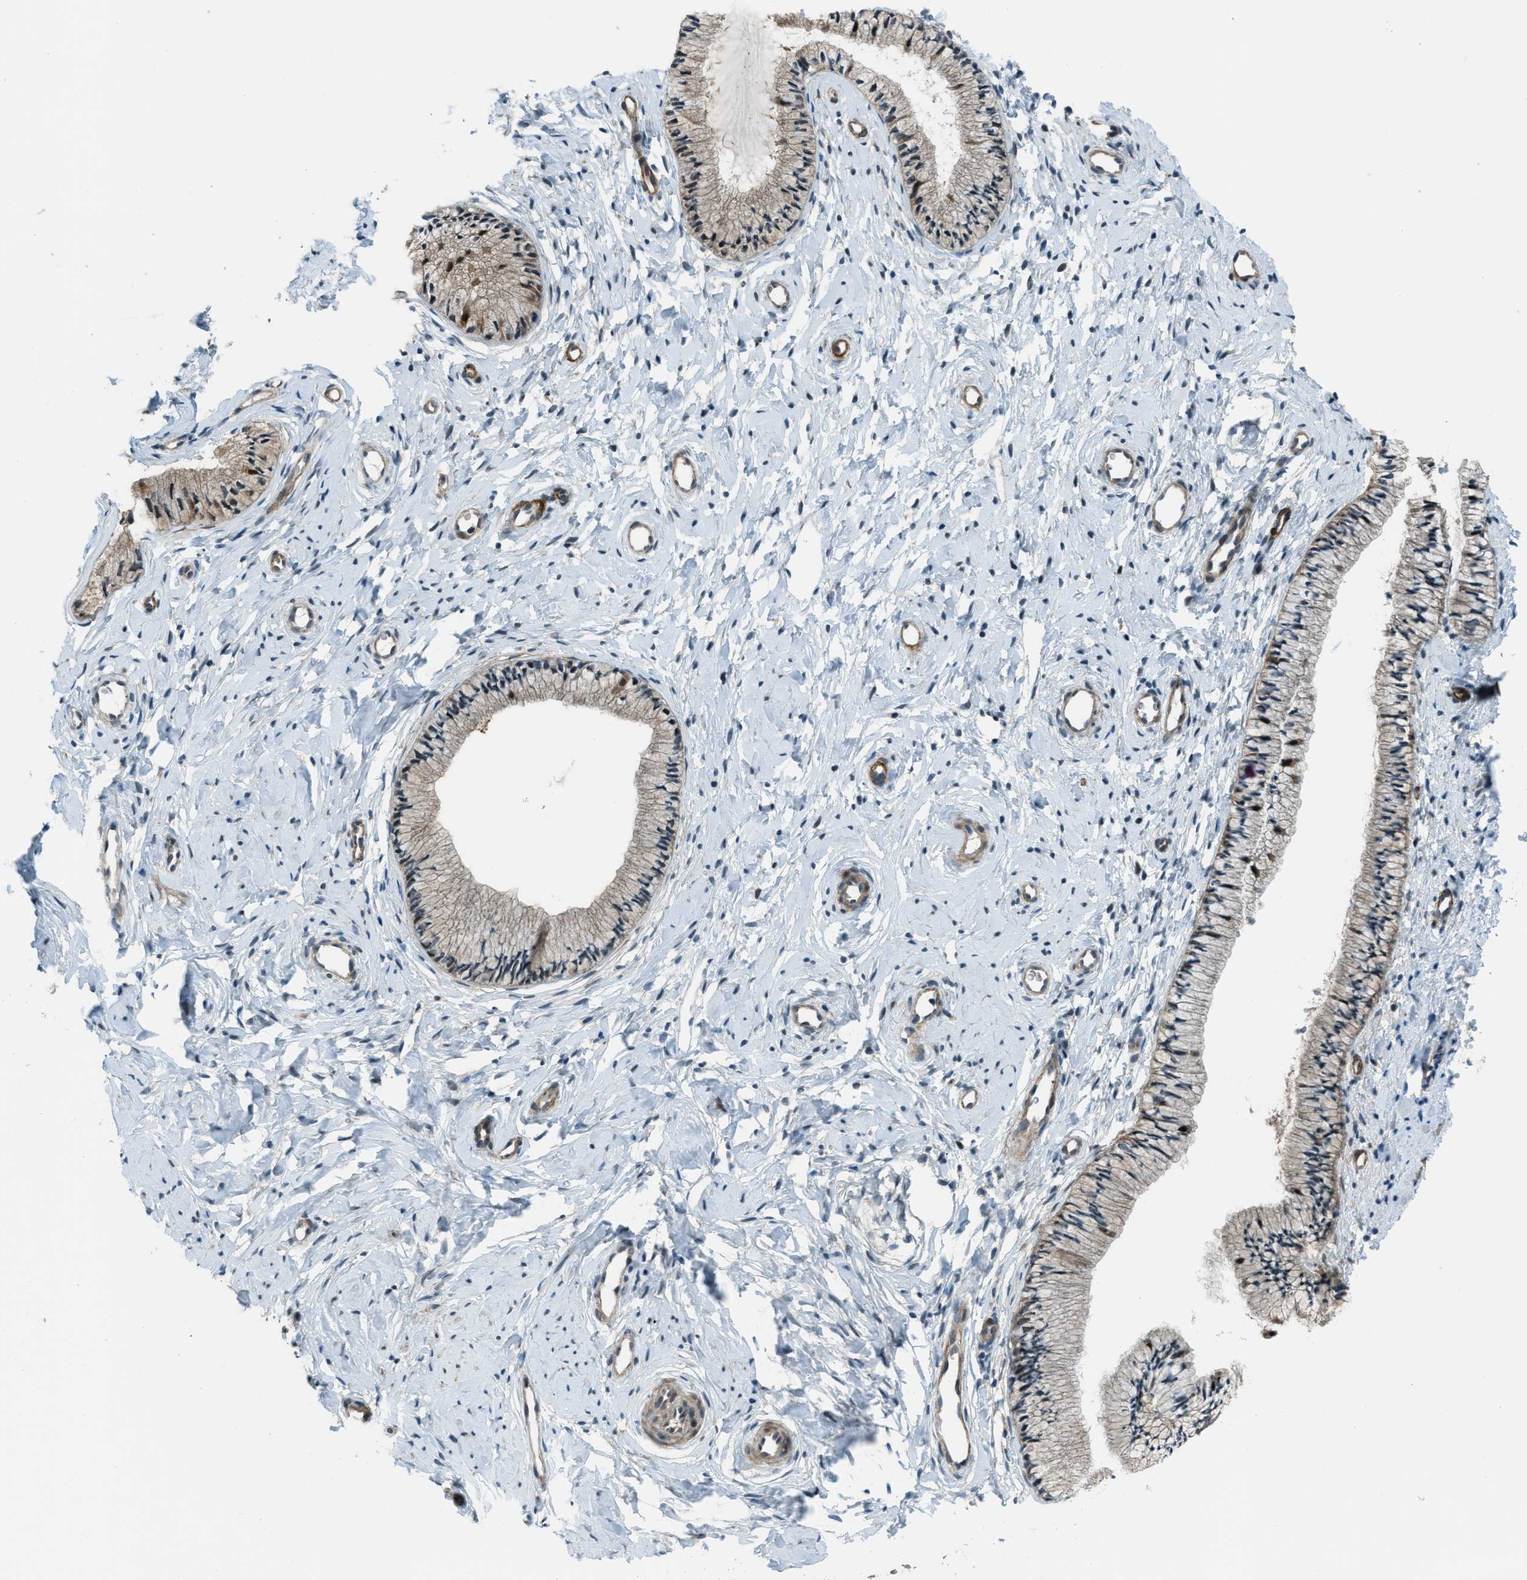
{"staining": {"intensity": "moderate", "quantity": "25%-75%", "location": "cytoplasmic/membranous"}, "tissue": "cervix", "cell_type": "Glandular cells", "image_type": "normal", "snomed": [{"axis": "morphology", "description": "Normal tissue, NOS"}, {"axis": "topography", "description": "Cervix"}], "caption": "Protein staining exhibits moderate cytoplasmic/membranous staining in about 25%-75% of glandular cells in unremarkable cervix. (IHC, brightfield microscopy, high magnification).", "gene": "NPEPL1", "patient": {"sex": "female", "age": 46}}